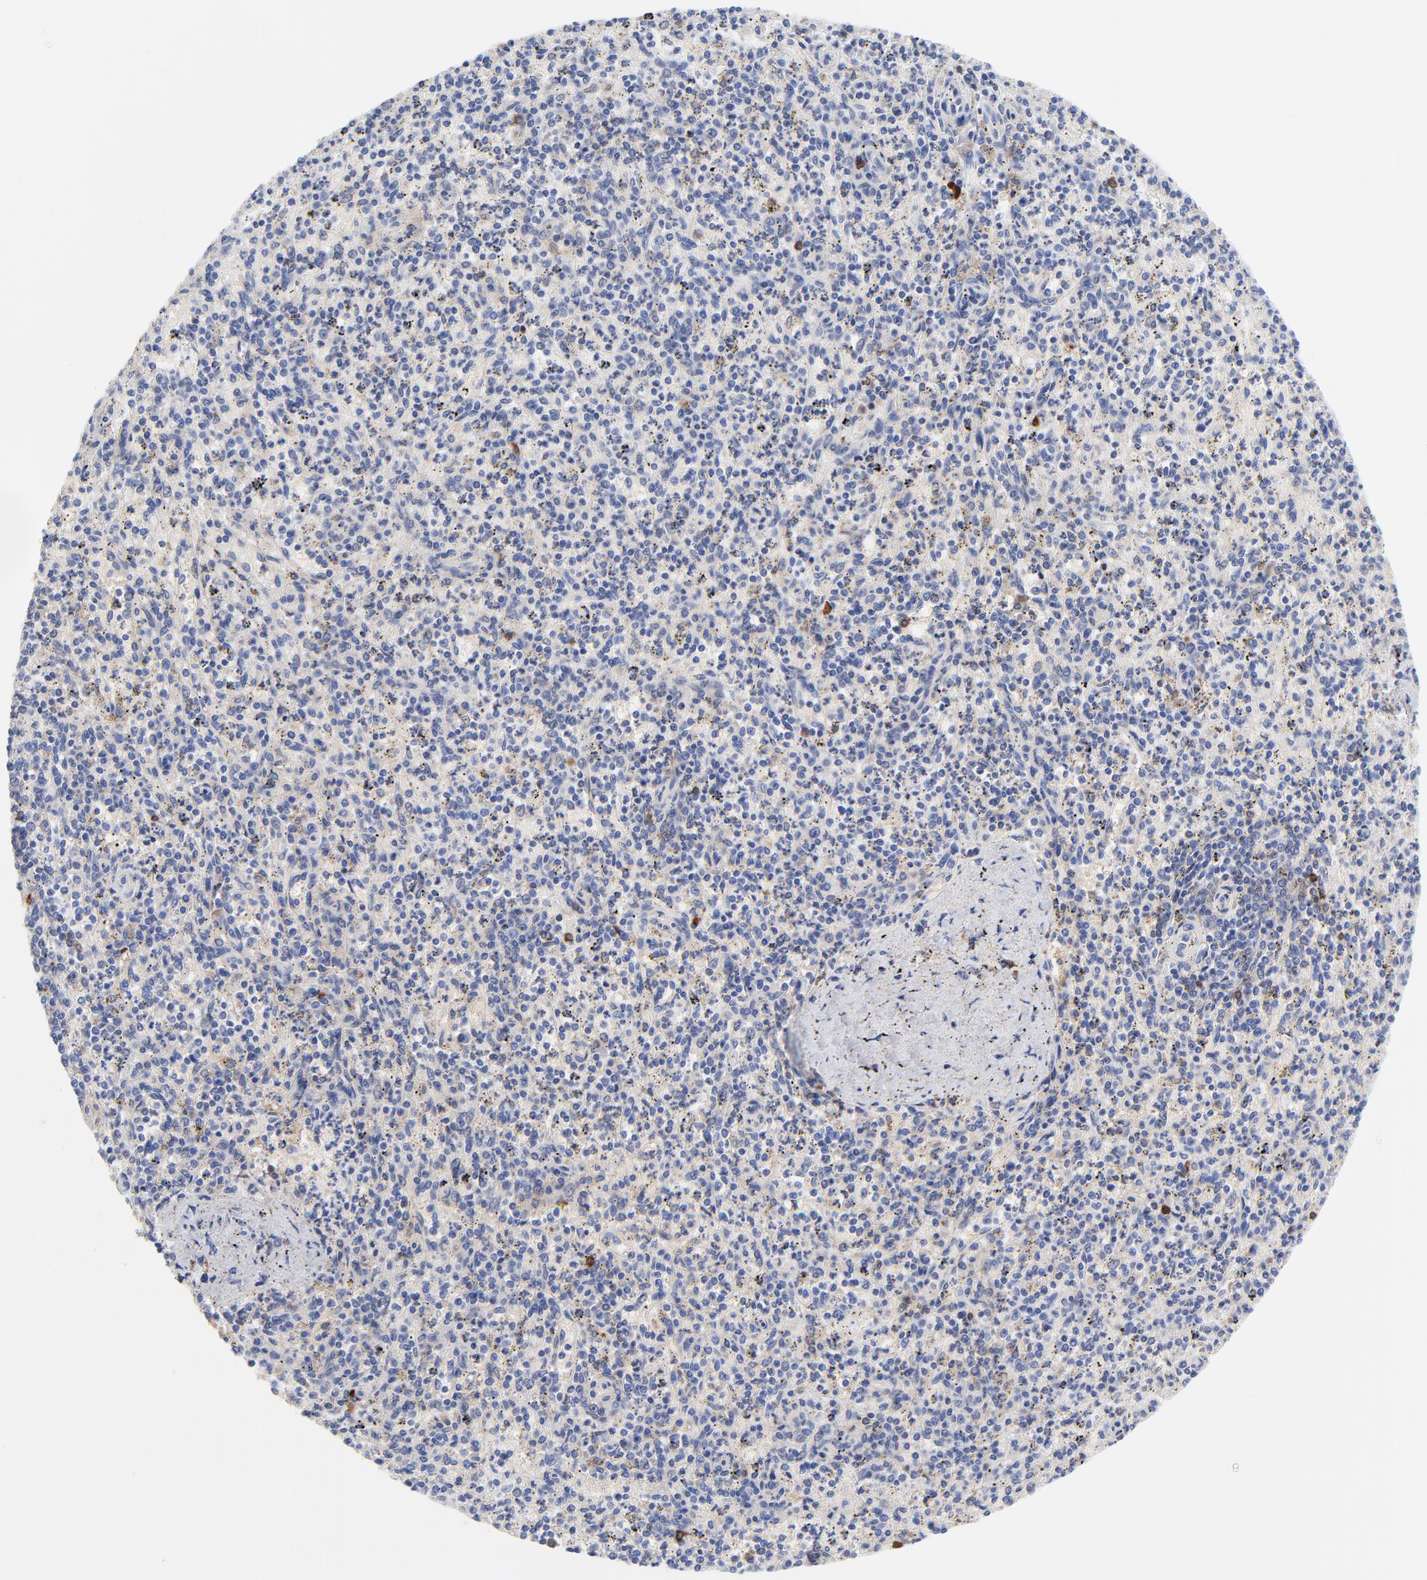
{"staining": {"intensity": "moderate", "quantity": "<25%", "location": "cytoplasmic/membranous"}, "tissue": "spleen", "cell_type": "Cells in red pulp", "image_type": "normal", "snomed": [{"axis": "morphology", "description": "Normal tissue, NOS"}, {"axis": "topography", "description": "Spleen"}], "caption": "IHC staining of unremarkable spleen, which exhibits low levels of moderate cytoplasmic/membranous positivity in about <25% of cells in red pulp indicating moderate cytoplasmic/membranous protein staining. The staining was performed using DAB (brown) for protein detection and nuclei were counterstained in hematoxylin (blue).", "gene": "IGLV3", "patient": {"sex": "male", "age": 72}}